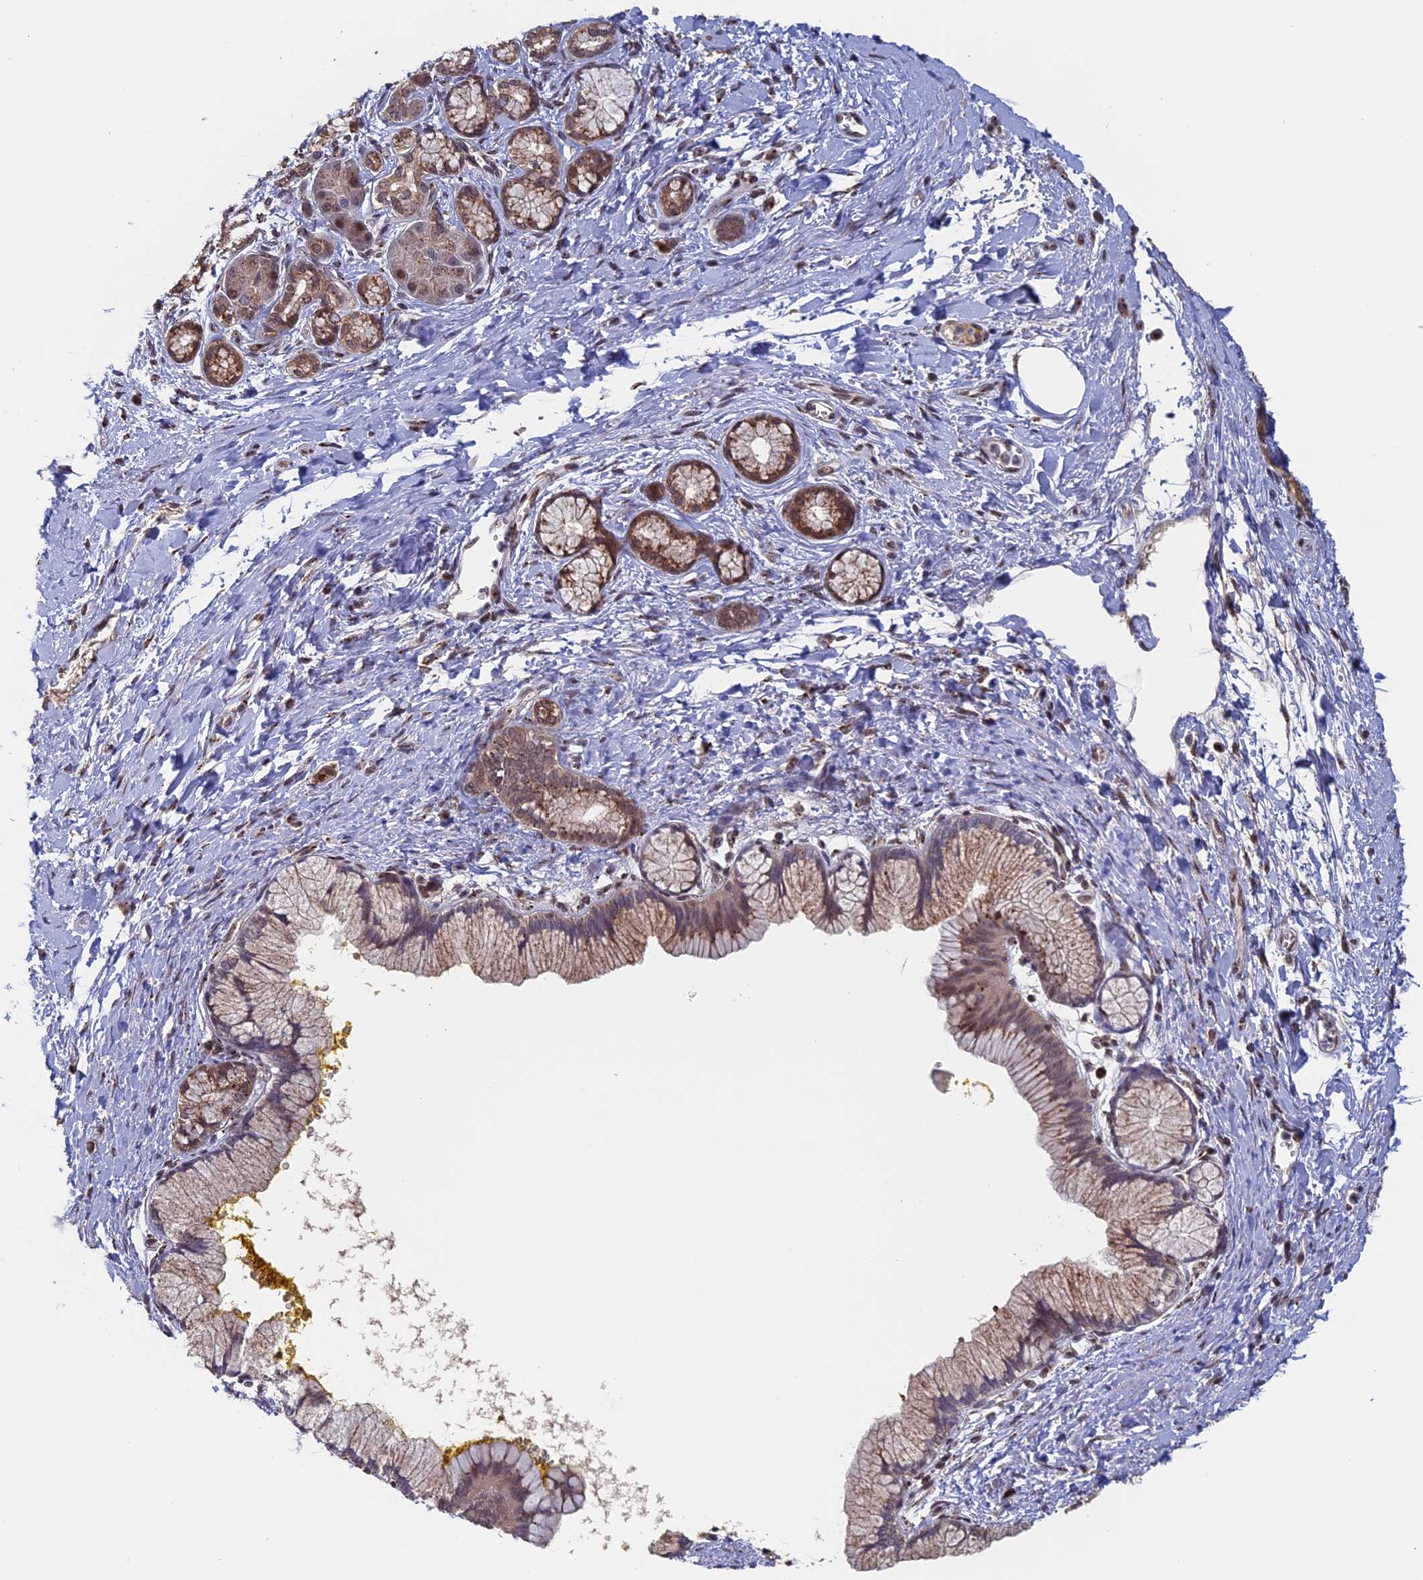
{"staining": {"intensity": "moderate", "quantity": ">75%", "location": "cytoplasmic/membranous,nuclear"}, "tissue": "pancreatic cancer", "cell_type": "Tumor cells", "image_type": "cancer", "snomed": [{"axis": "morphology", "description": "Adenocarcinoma, NOS"}, {"axis": "topography", "description": "Pancreas"}], "caption": "Immunohistochemistry (IHC) (DAB (3,3'-diaminobenzidine)) staining of adenocarcinoma (pancreatic) displays moderate cytoplasmic/membranous and nuclear protein positivity in approximately >75% of tumor cells.", "gene": "PIGQ", "patient": {"sex": "male", "age": 58}}